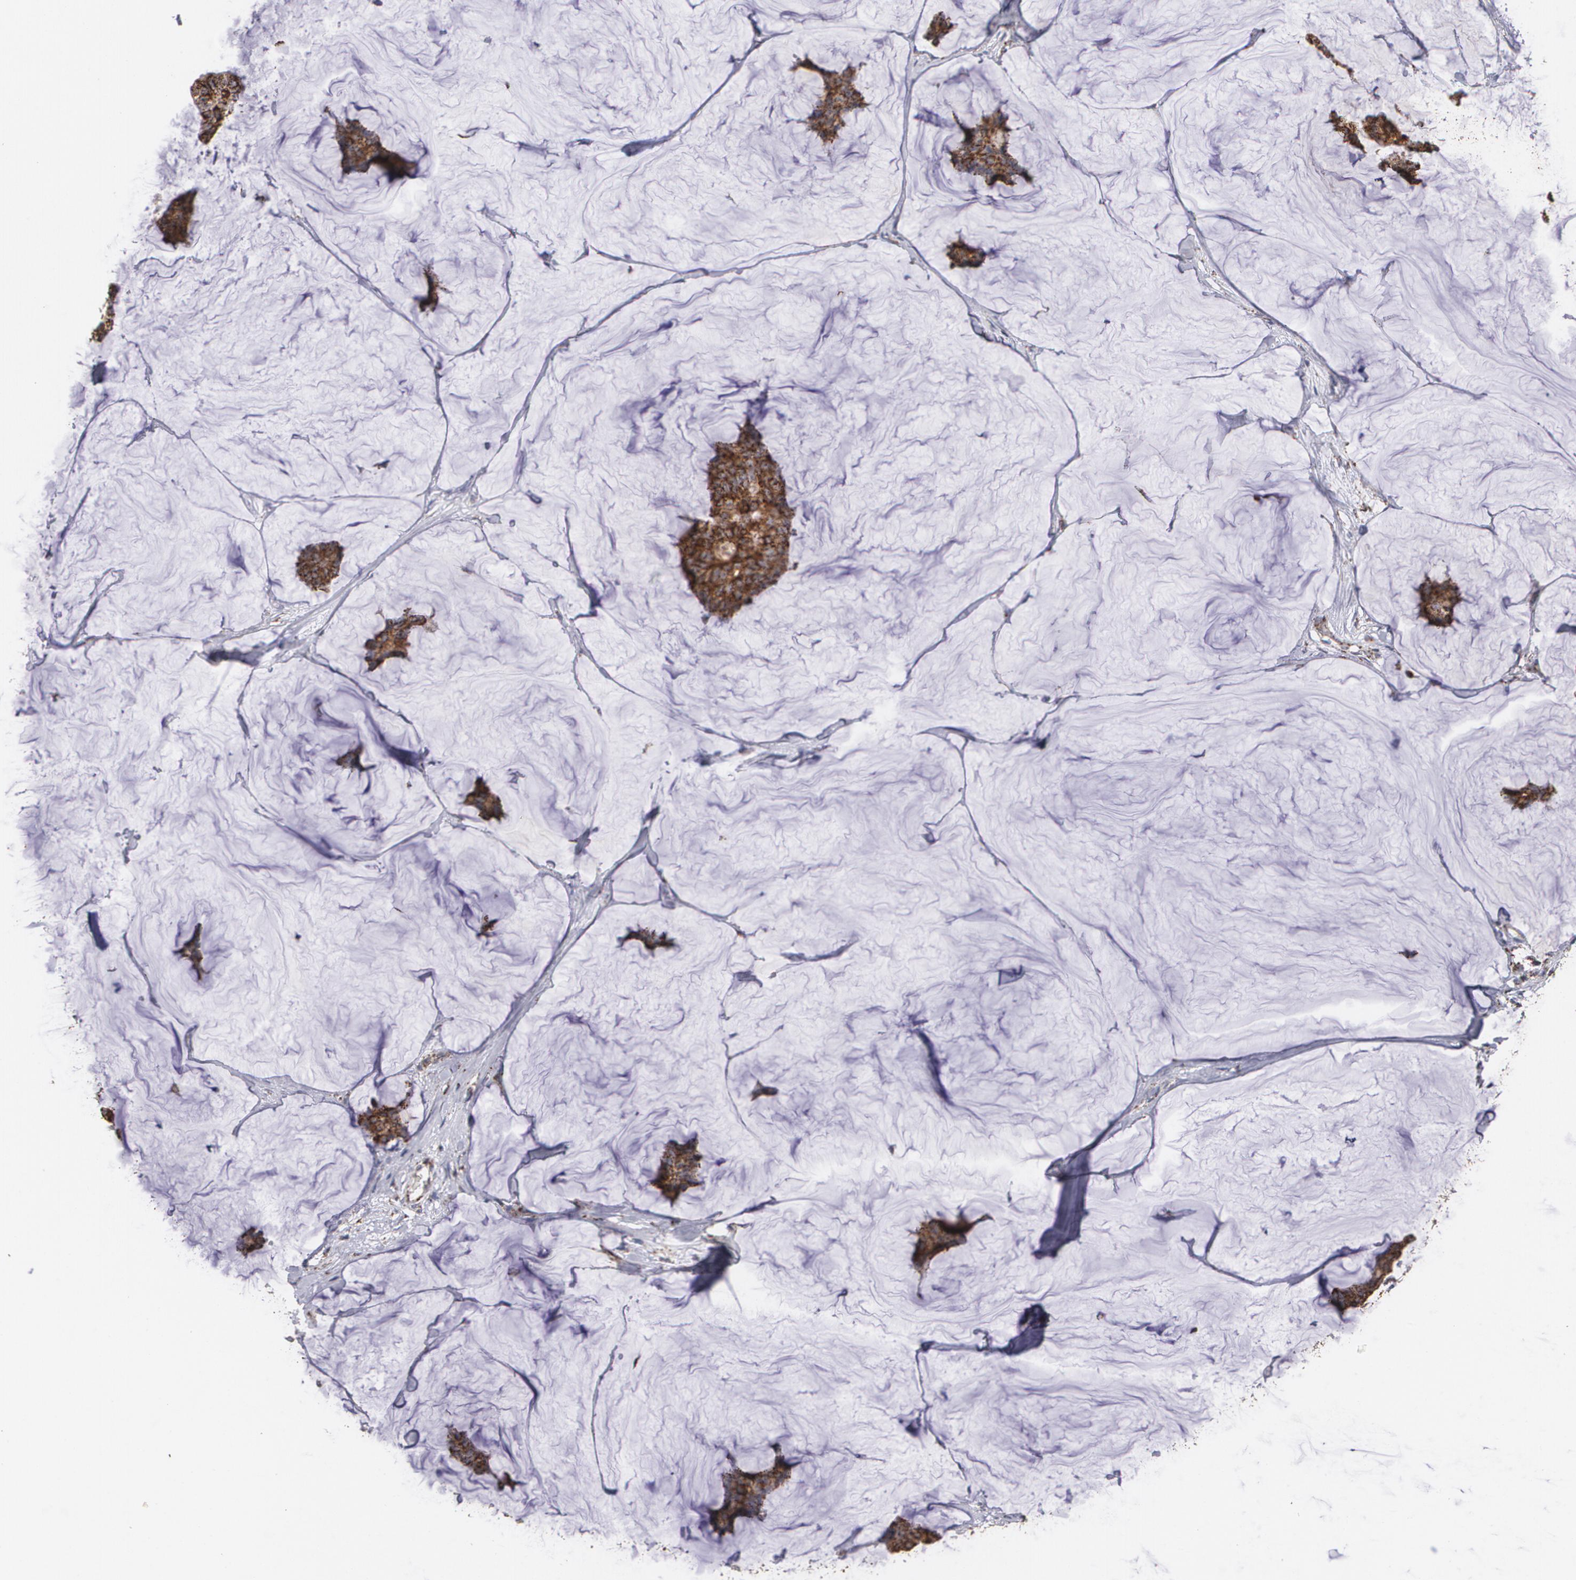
{"staining": {"intensity": "strong", "quantity": ">75%", "location": "cytoplasmic/membranous"}, "tissue": "breast cancer", "cell_type": "Tumor cells", "image_type": "cancer", "snomed": [{"axis": "morphology", "description": "Duct carcinoma"}, {"axis": "topography", "description": "Breast"}], "caption": "Immunohistochemical staining of human breast intraductal carcinoma reveals high levels of strong cytoplasmic/membranous protein positivity in about >75% of tumor cells. Using DAB (brown) and hematoxylin (blue) stains, captured at high magnification using brightfield microscopy.", "gene": "HSPD1", "patient": {"sex": "female", "age": 93}}